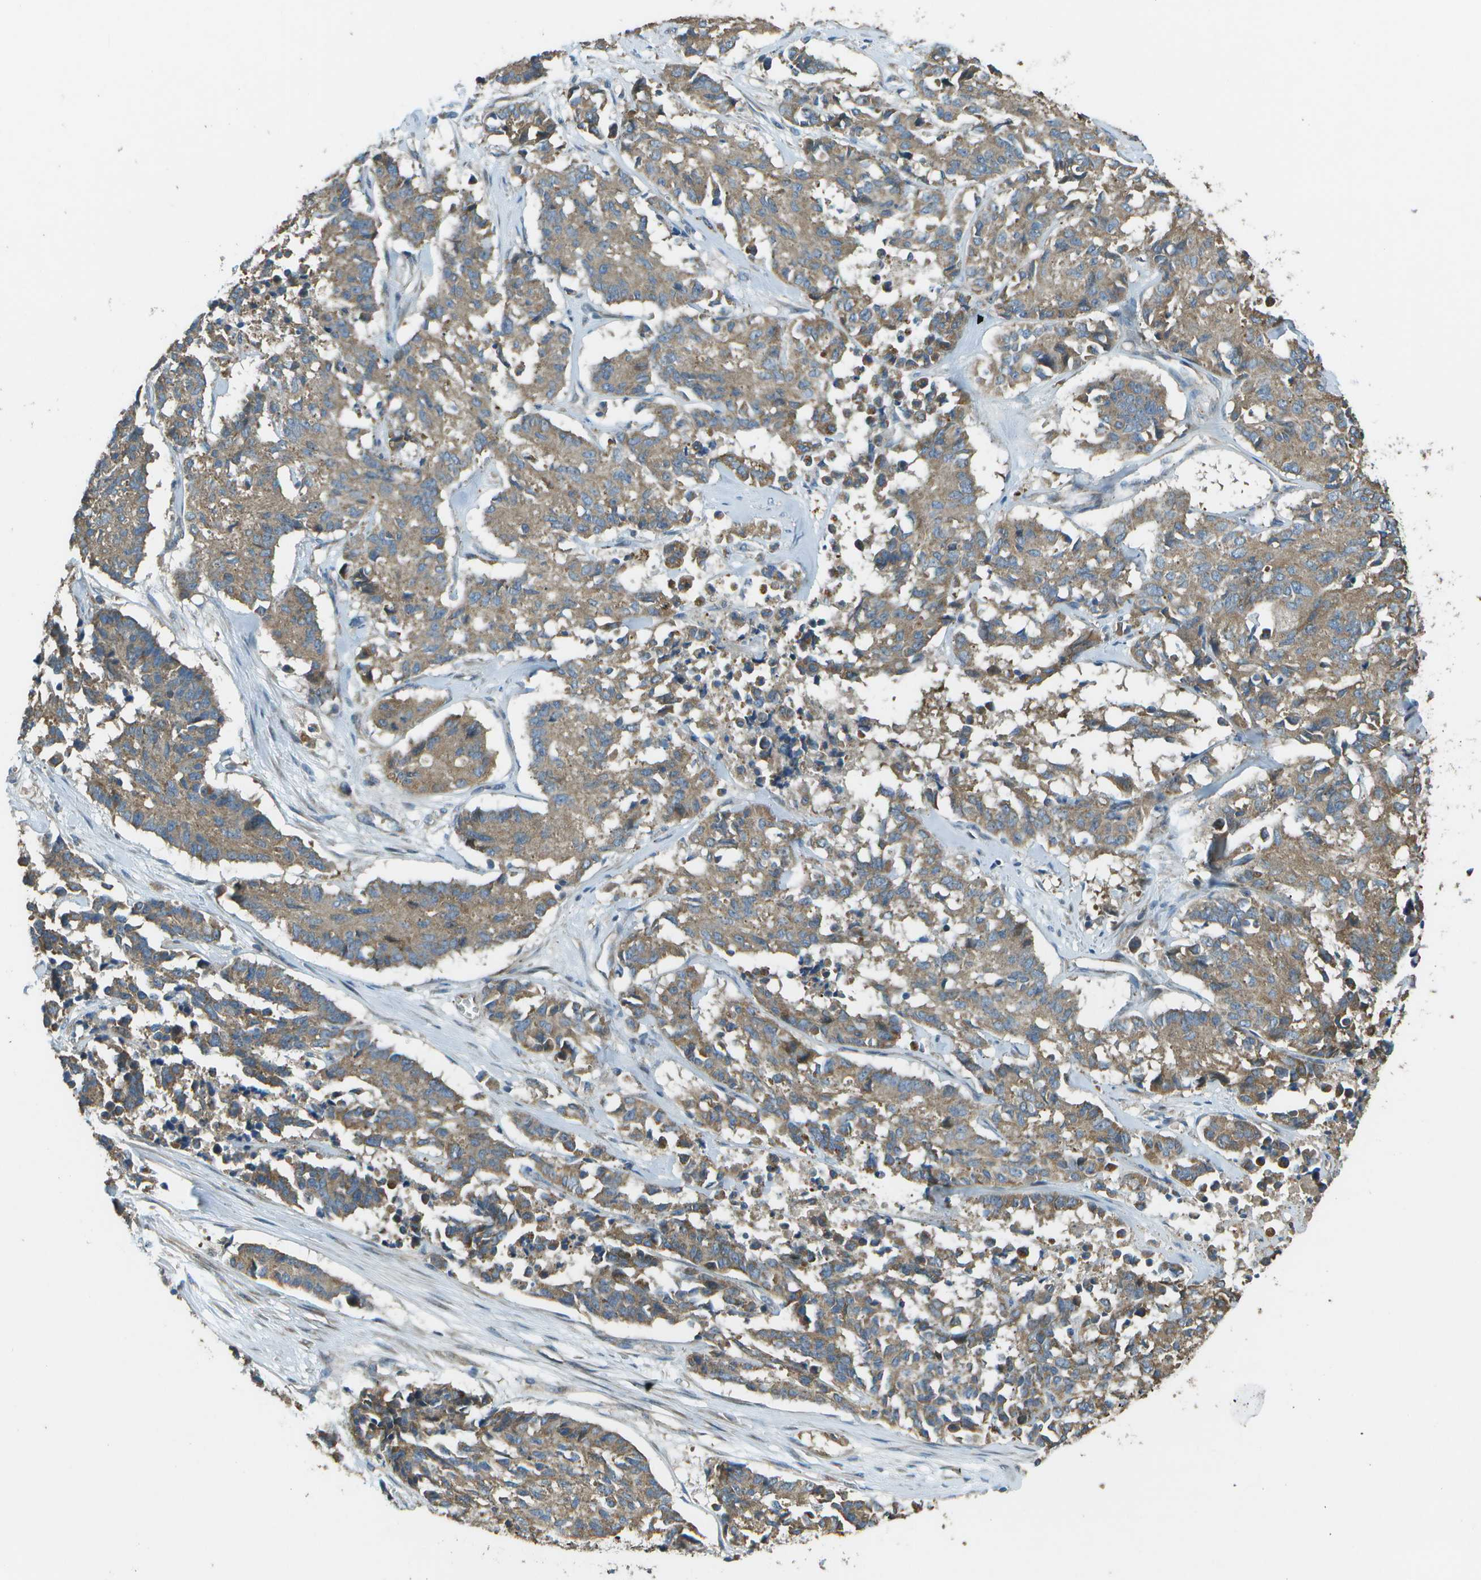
{"staining": {"intensity": "moderate", "quantity": ">75%", "location": "cytoplasmic/membranous"}, "tissue": "cervical cancer", "cell_type": "Tumor cells", "image_type": "cancer", "snomed": [{"axis": "morphology", "description": "Squamous cell carcinoma, NOS"}, {"axis": "topography", "description": "Cervix"}], "caption": "Cervical cancer (squamous cell carcinoma) stained with immunohistochemistry demonstrates moderate cytoplasmic/membranous expression in about >75% of tumor cells.", "gene": "PXYLP1", "patient": {"sex": "female", "age": 35}}